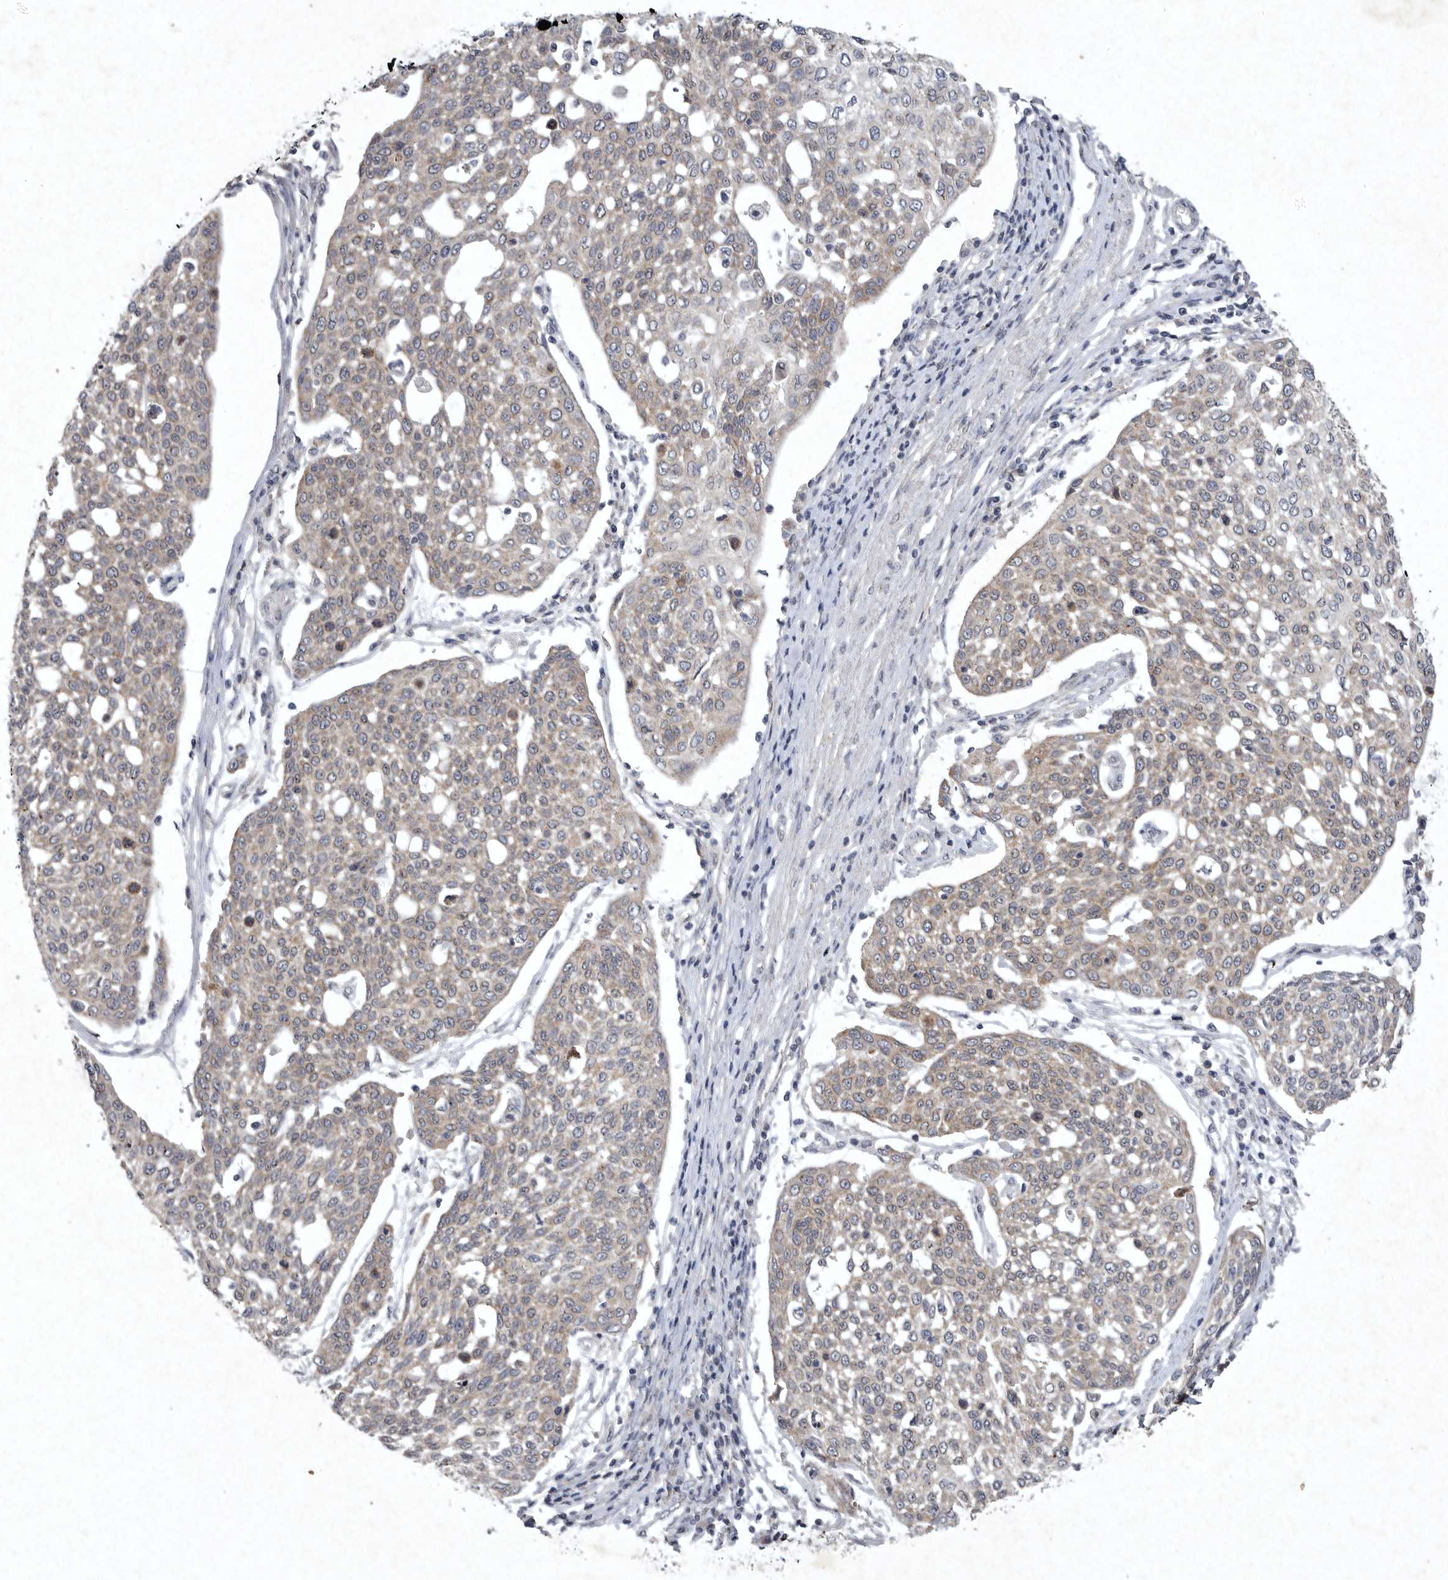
{"staining": {"intensity": "weak", "quantity": "25%-75%", "location": "cytoplasmic/membranous"}, "tissue": "cervical cancer", "cell_type": "Tumor cells", "image_type": "cancer", "snomed": [{"axis": "morphology", "description": "Squamous cell carcinoma, NOS"}, {"axis": "topography", "description": "Cervix"}], "caption": "Cervical cancer (squamous cell carcinoma) stained with a protein marker shows weak staining in tumor cells.", "gene": "DDR1", "patient": {"sex": "female", "age": 34}}